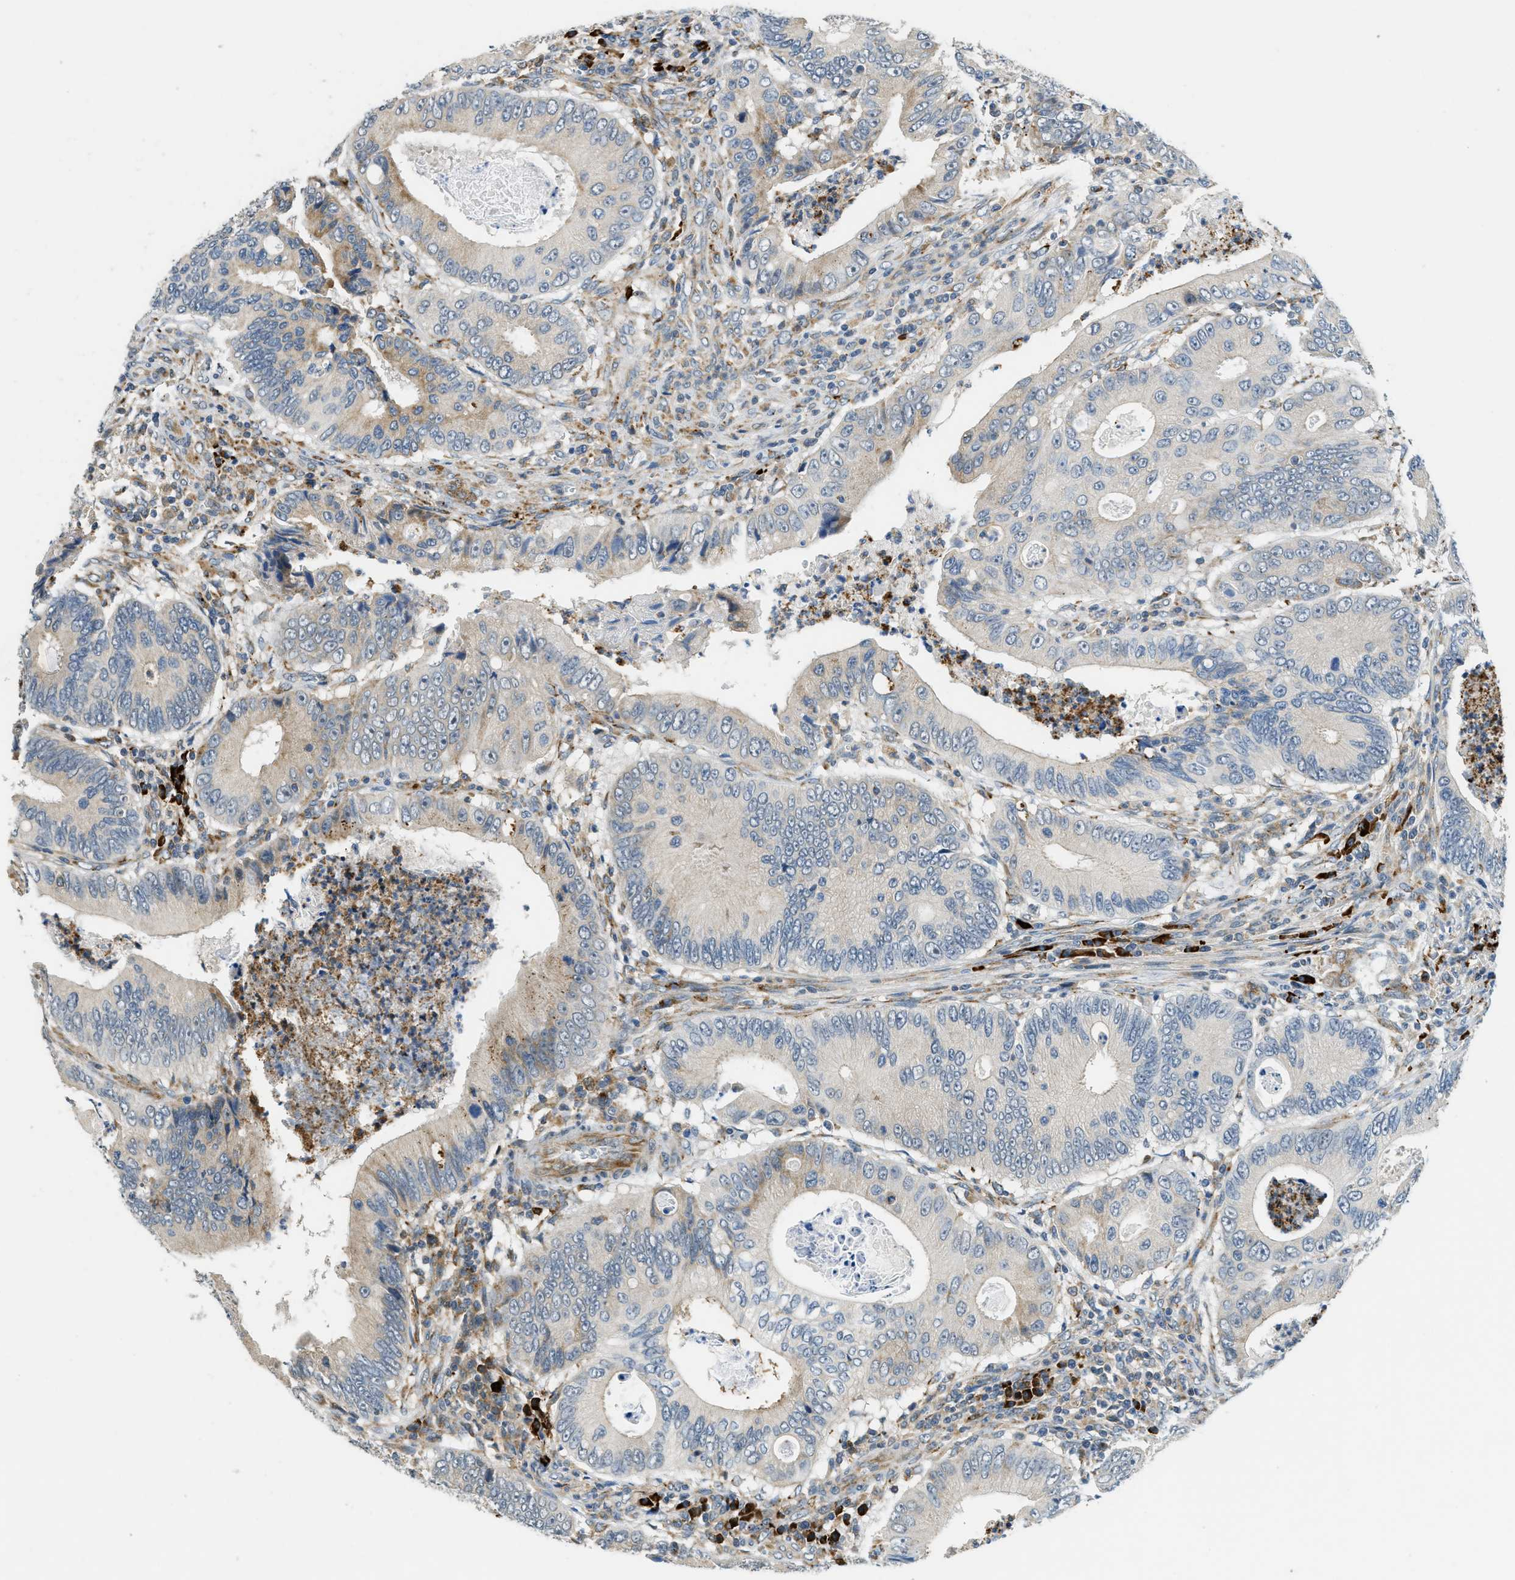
{"staining": {"intensity": "weak", "quantity": "<25%", "location": "cytoplasmic/membranous"}, "tissue": "colorectal cancer", "cell_type": "Tumor cells", "image_type": "cancer", "snomed": [{"axis": "morphology", "description": "Inflammation, NOS"}, {"axis": "morphology", "description": "Adenocarcinoma, NOS"}, {"axis": "topography", "description": "Colon"}], "caption": "An immunohistochemistry photomicrograph of colorectal cancer is shown. There is no staining in tumor cells of colorectal cancer.", "gene": "HERC2", "patient": {"sex": "male", "age": 72}}